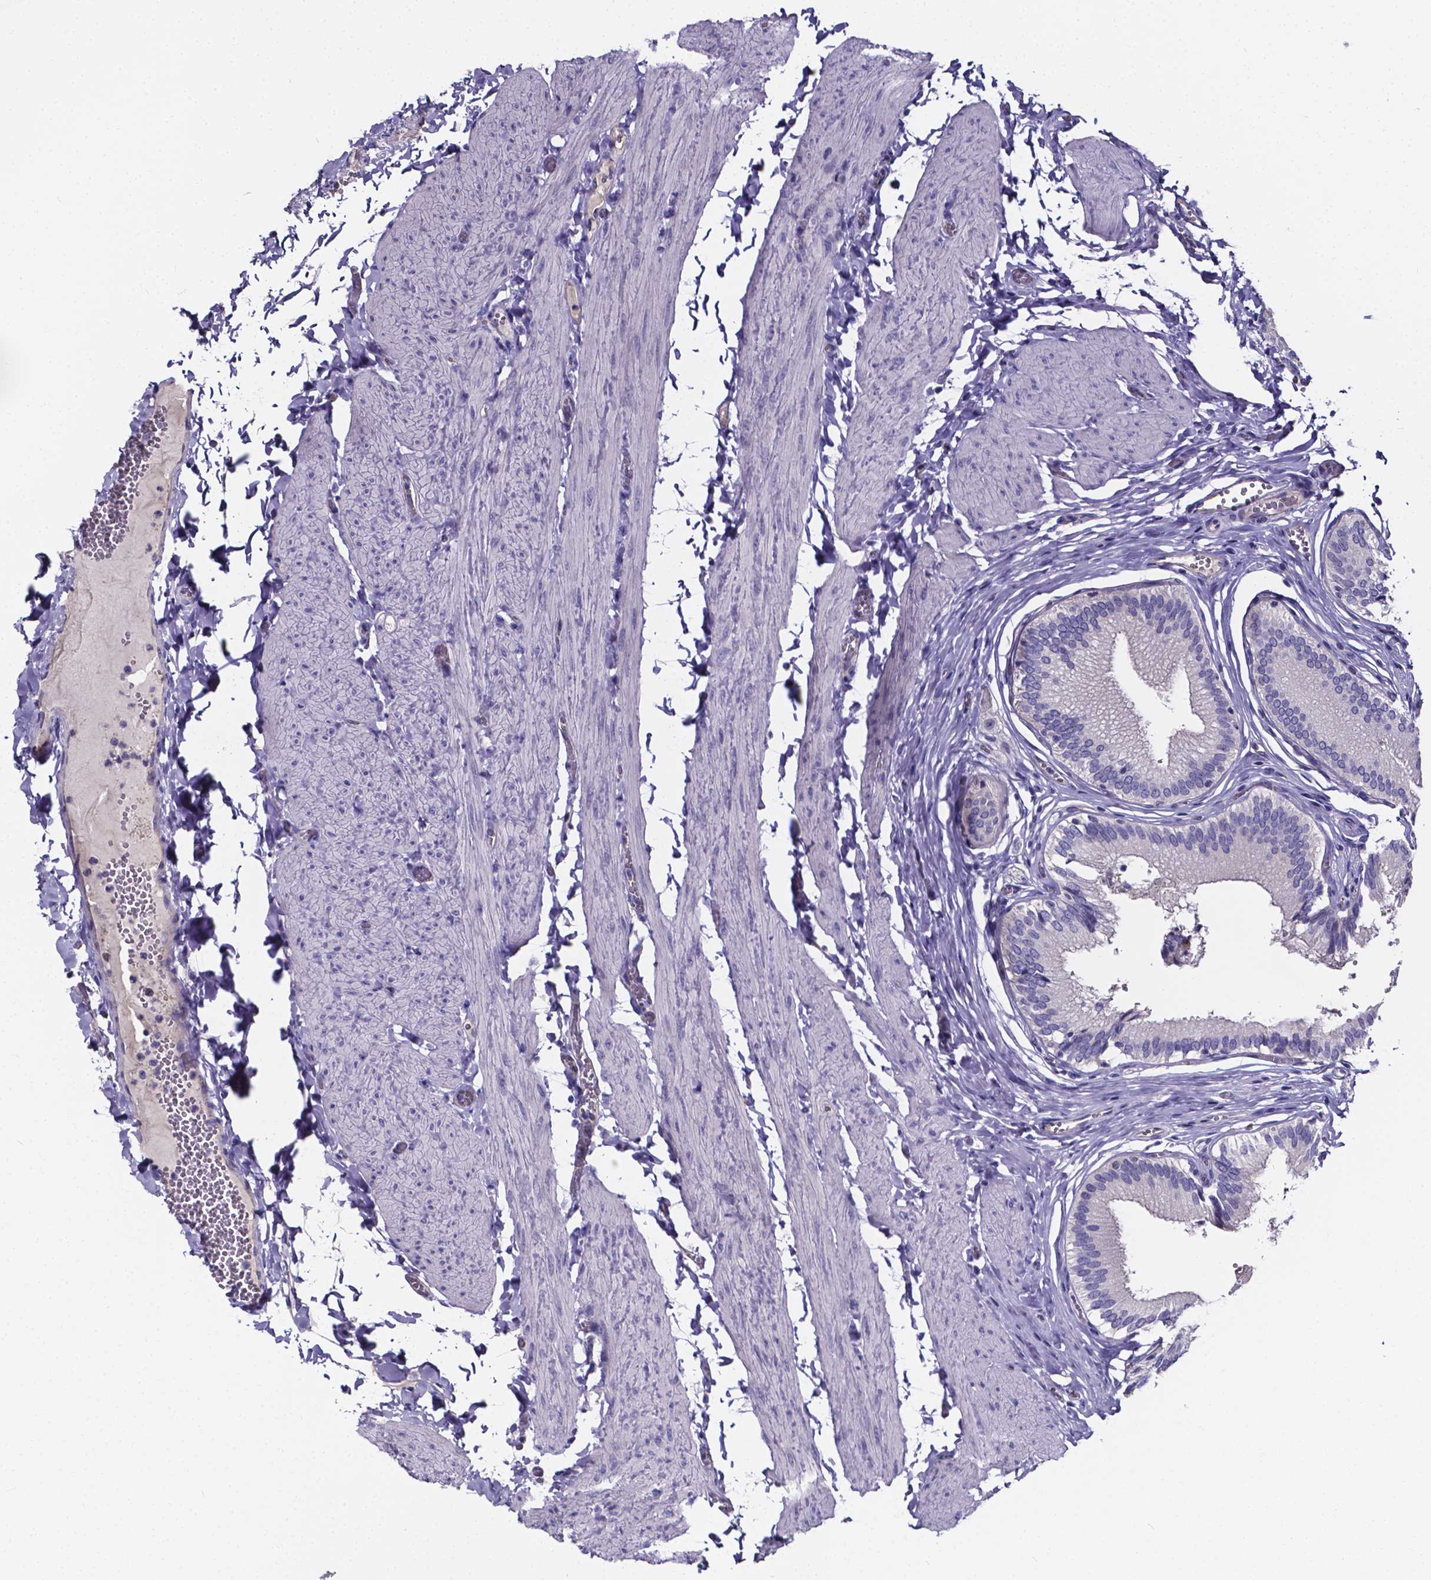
{"staining": {"intensity": "negative", "quantity": "none", "location": "none"}, "tissue": "gallbladder", "cell_type": "Glandular cells", "image_type": "normal", "snomed": [{"axis": "morphology", "description": "Normal tissue, NOS"}, {"axis": "topography", "description": "Gallbladder"}, {"axis": "topography", "description": "Peripheral nerve tissue"}], "caption": "Immunohistochemical staining of benign human gallbladder displays no significant expression in glandular cells. (DAB IHC visualized using brightfield microscopy, high magnification).", "gene": "CACNG8", "patient": {"sex": "male", "age": 17}}